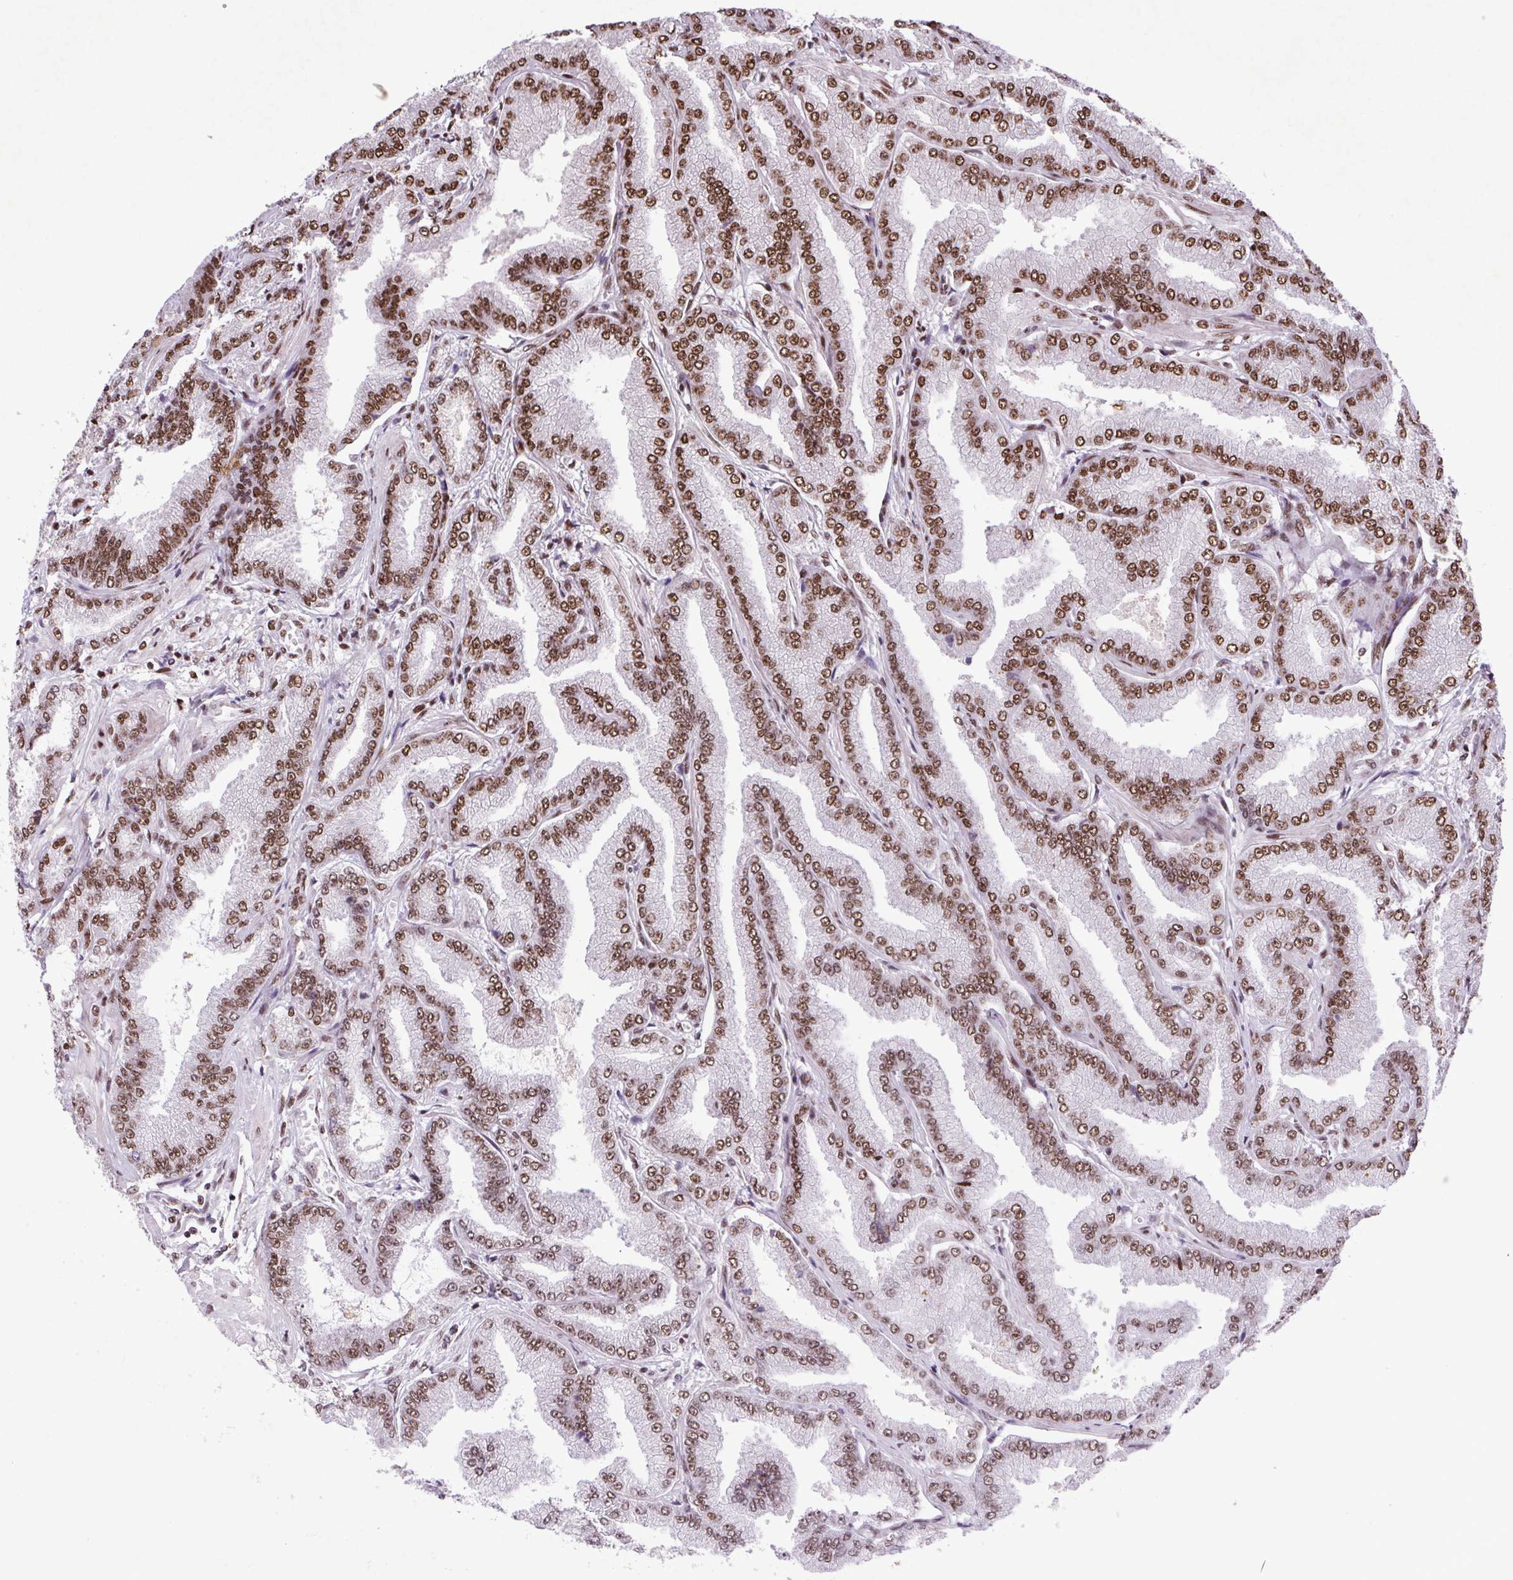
{"staining": {"intensity": "moderate", "quantity": ">75%", "location": "nuclear"}, "tissue": "prostate cancer", "cell_type": "Tumor cells", "image_type": "cancer", "snomed": [{"axis": "morphology", "description": "Adenocarcinoma, Low grade"}, {"axis": "topography", "description": "Prostate"}], "caption": "Immunohistochemical staining of human prostate cancer (low-grade adenocarcinoma) exhibits medium levels of moderate nuclear staining in approximately >75% of tumor cells.", "gene": "LDLRAD4", "patient": {"sex": "male", "age": 55}}